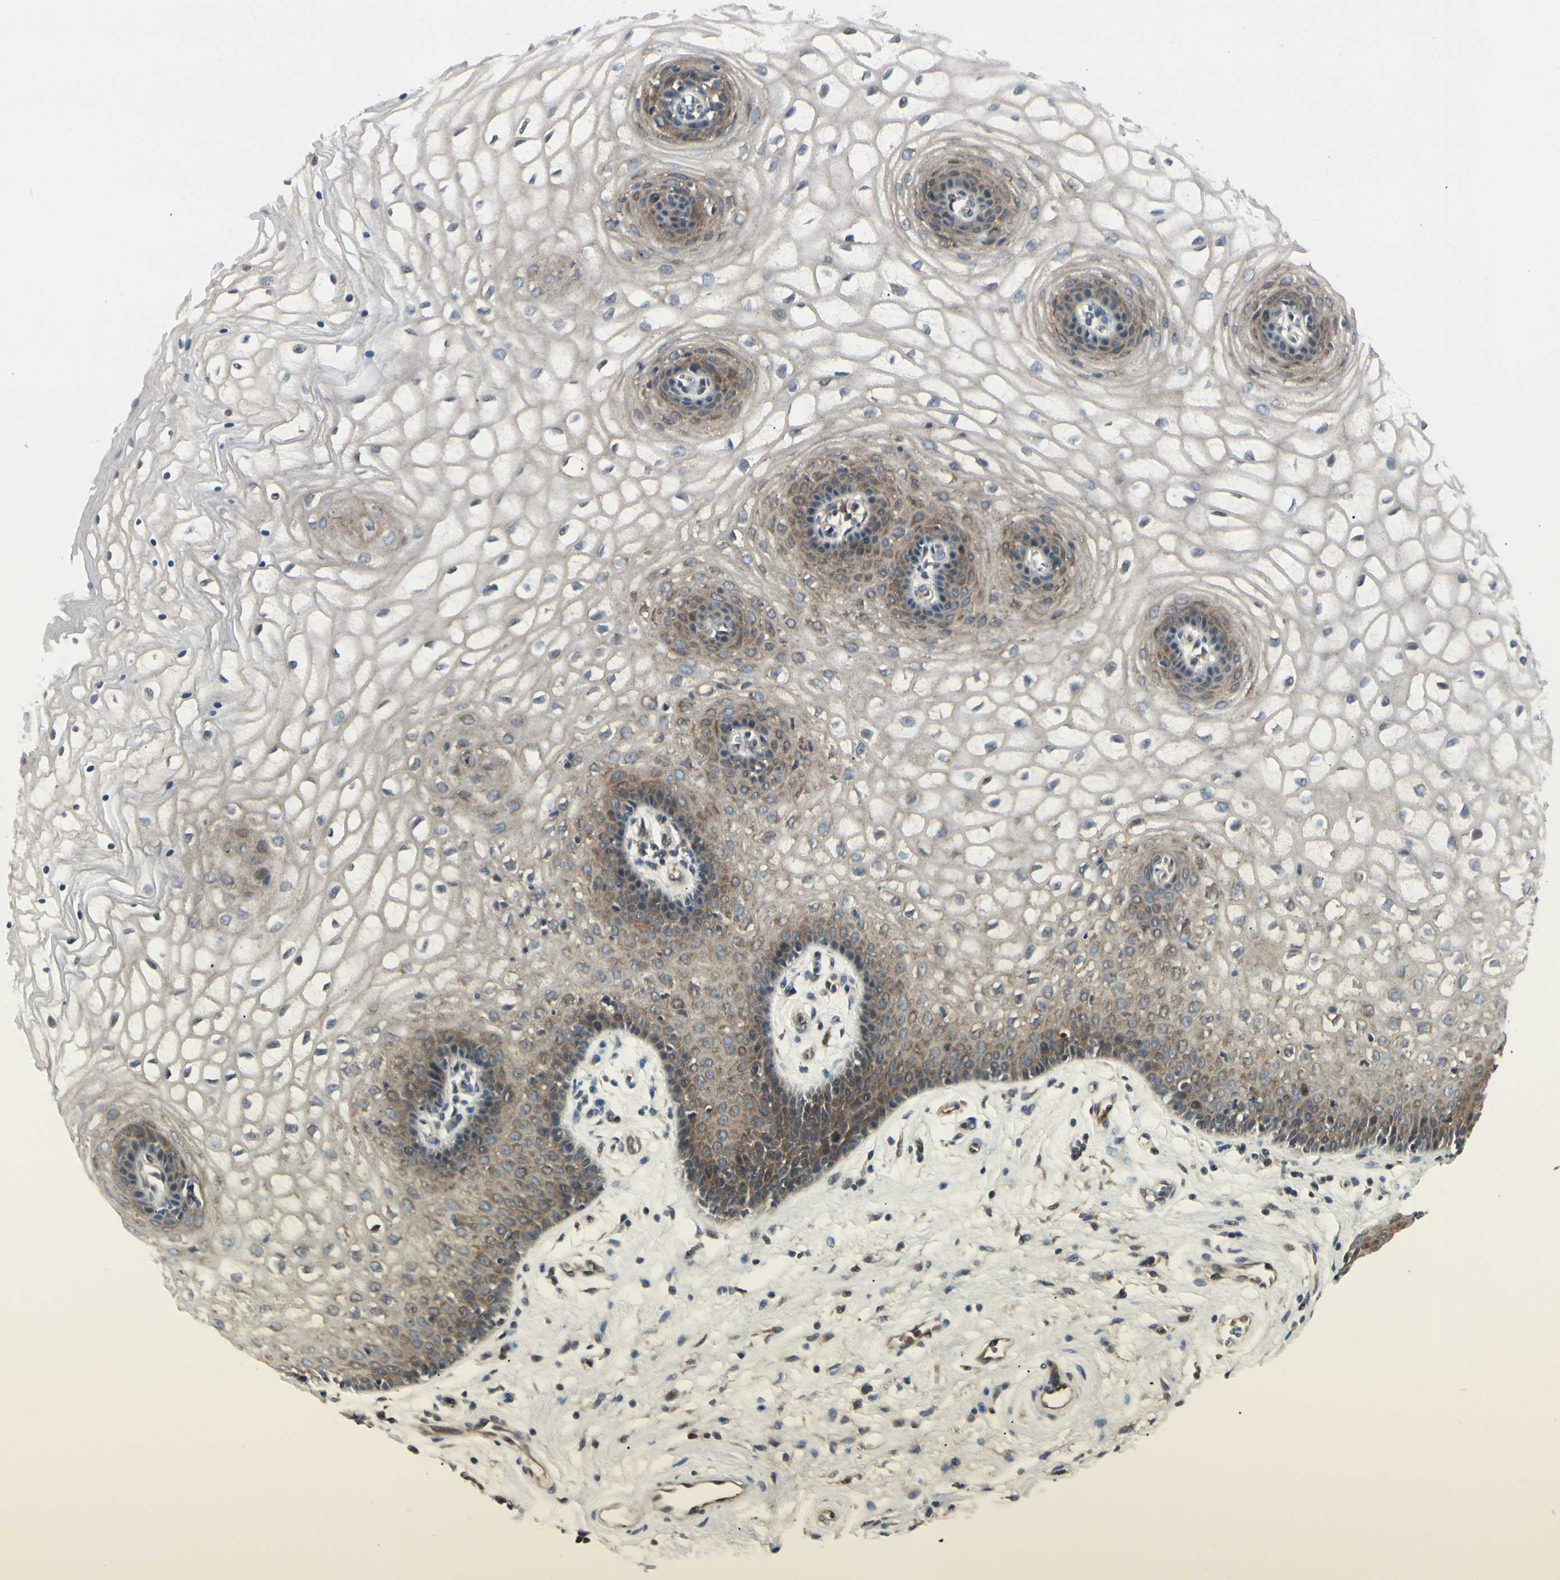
{"staining": {"intensity": "moderate", "quantity": ">75%", "location": "cytoplasmic/membranous"}, "tissue": "vagina", "cell_type": "Squamous epithelial cells", "image_type": "normal", "snomed": [{"axis": "morphology", "description": "Normal tissue, NOS"}, {"axis": "topography", "description": "Vagina"}], "caption": "Immunohistochemical staining of normal vagina demonstrates >75% levels of moderate cytoplasmic/membranous protein staining in approximately >75% of squamous epithelial cells.", "gene": "RNF14", "patient": {"sex": "female", "age": 34}}